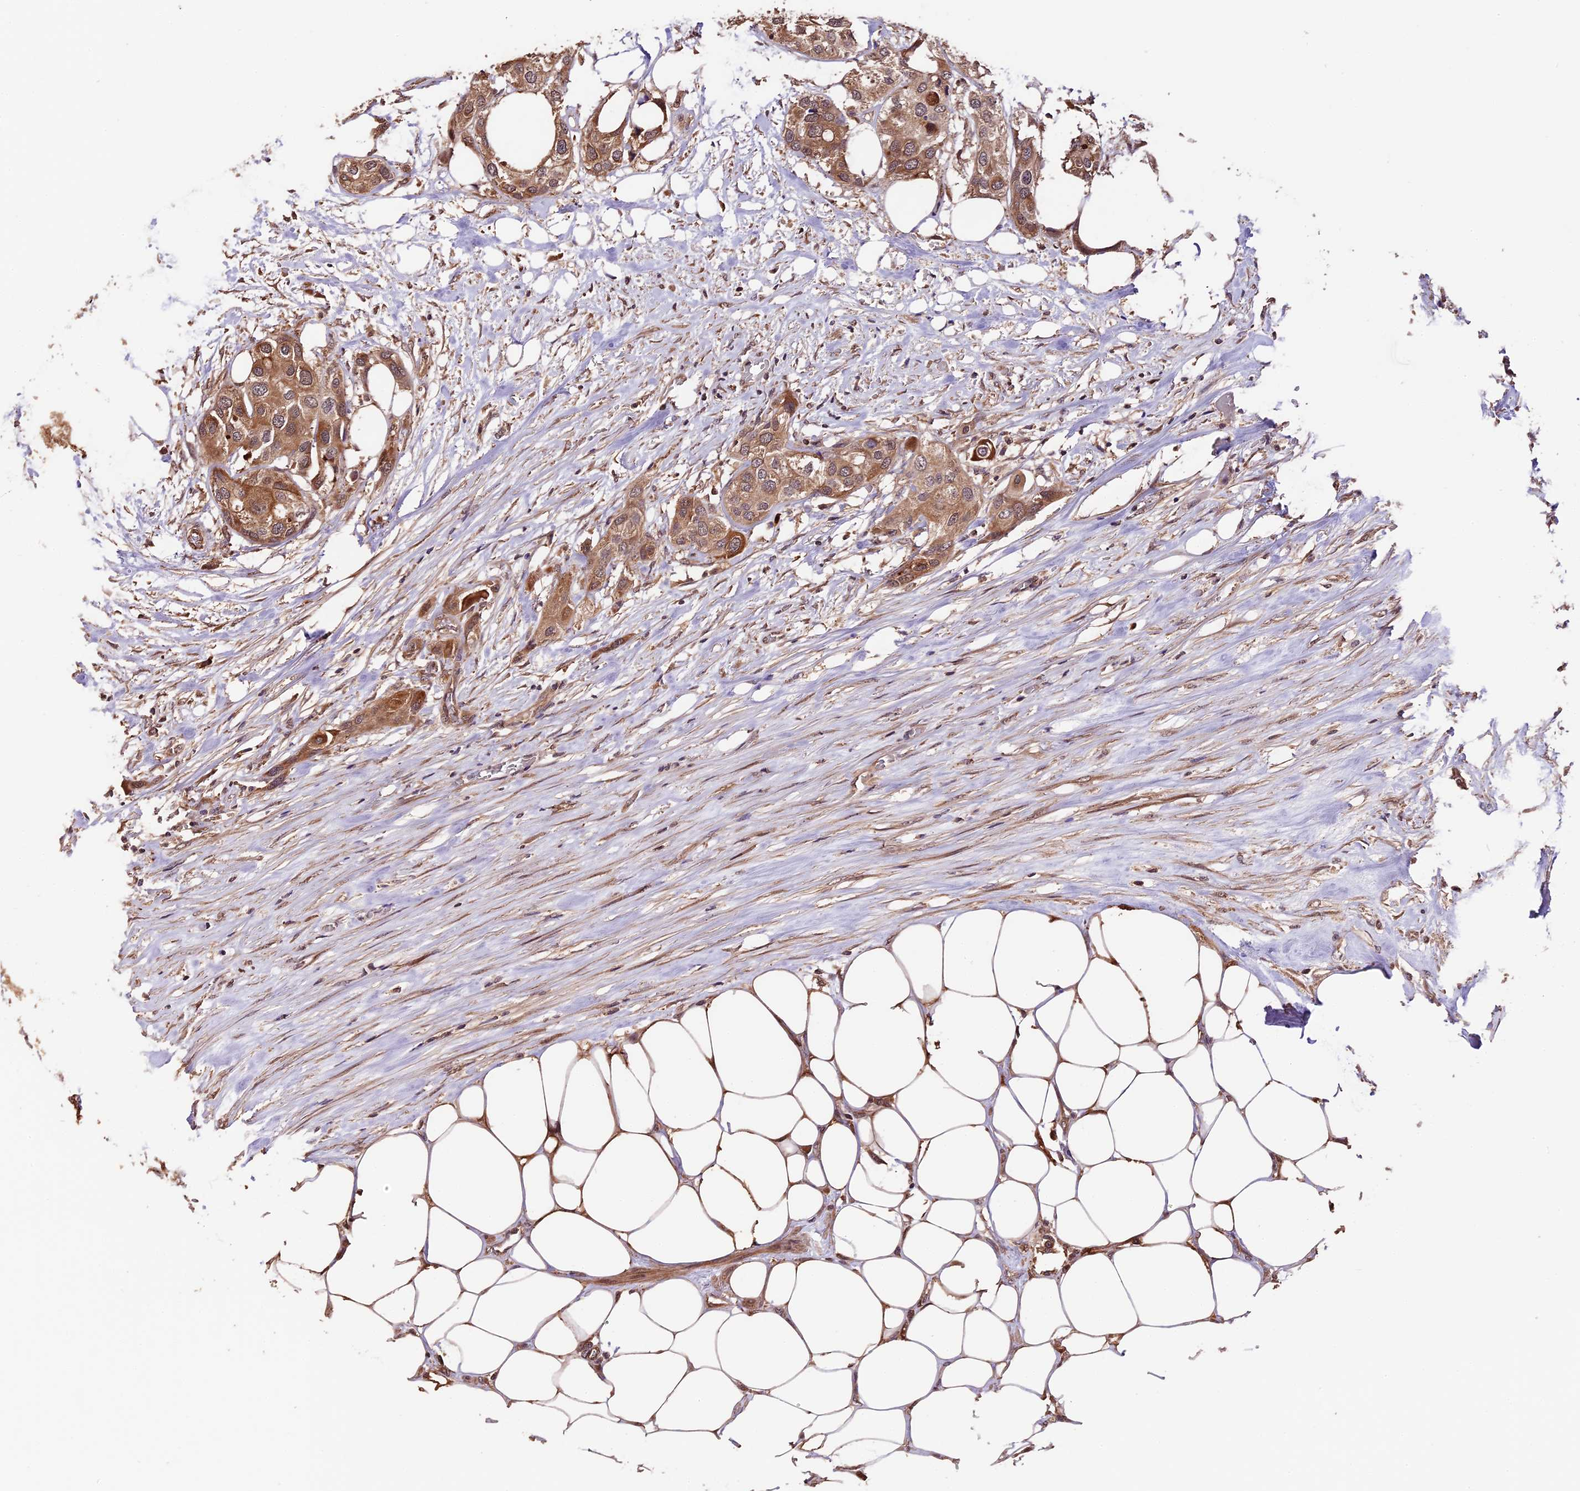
{"staining": {"intensity": "moderate", "quantity": ">75%", "location": "cytoplasmic/membranous"}, "tissue": "urothelial cancer", "cell_type": "Tumor cells", "image_type": "cancer", "snomed": [{"axis": "morphology", "description": "Urothelial carcinoma, High grade"}, {"axis": "topography", "description": "Urinary bladder"}], "caption": "Immunohistochemical staining of human urothelial carcinoma (high-grade) shows medium levels of moderate cytoplasmic/membranous protein positivity in about >75% of tumor cells.", "gene": "TRMT1", "patient": {"sex": "male", "age": 64}}